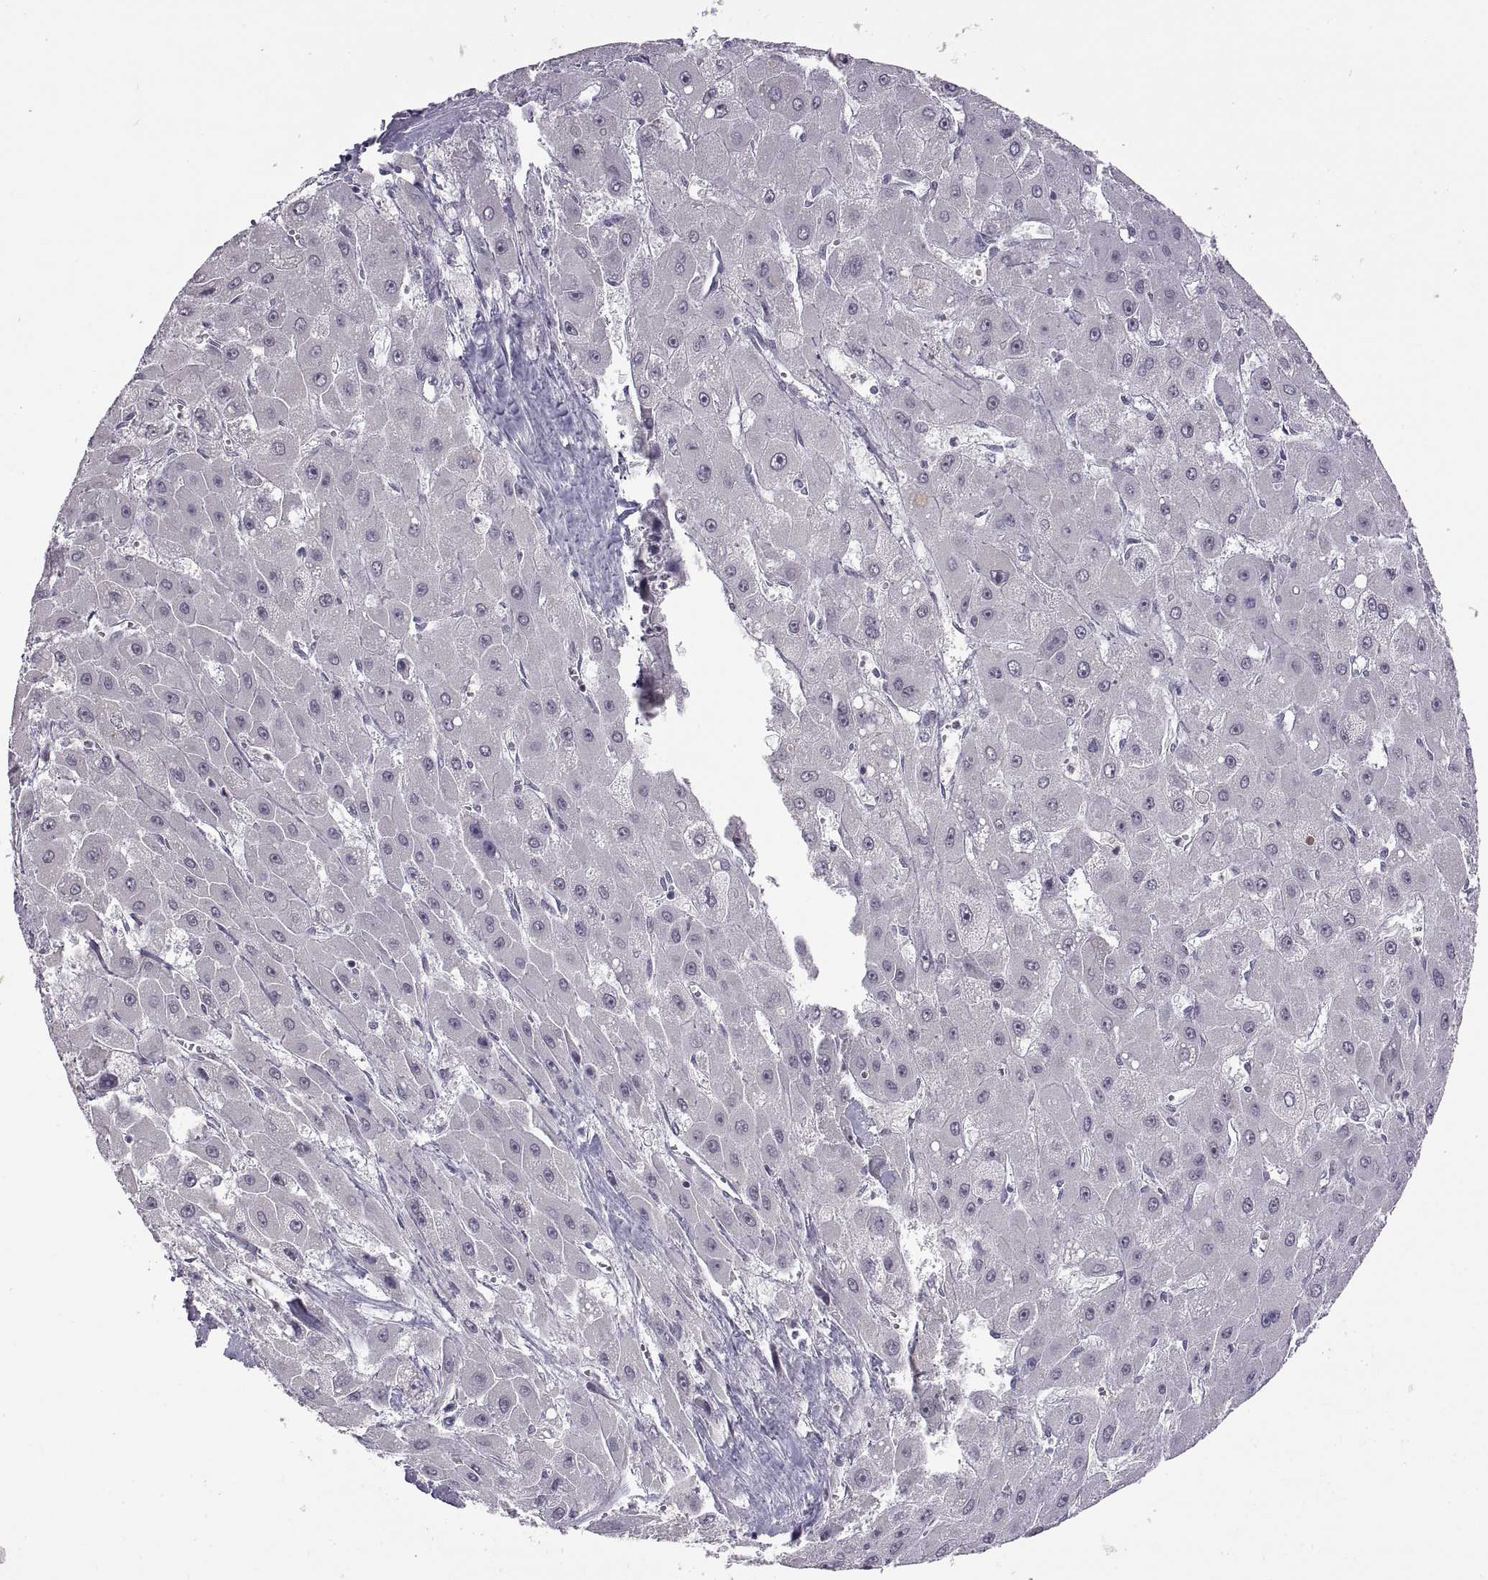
{"staining": {"intensity": "negative", "quantity": "none", "location": "none"}, "tissue": "liver cancer", "cell_type": "Tumor cells", "image_type": "cancer", "snomed": [{"axis": "morphology", "description": "Carcinoma, Hepatocellular, NOS"}, {"axis": "topography", "description": "Liver"}], "caption": "High magnification brightfield microscopy of liver cancer stained with DAB (brown) and counterstained with hematoxylin (blue): tumor cells show no significant staining.", "gene": "NEK2", "patient": {"sex": "female", "age": 25}}